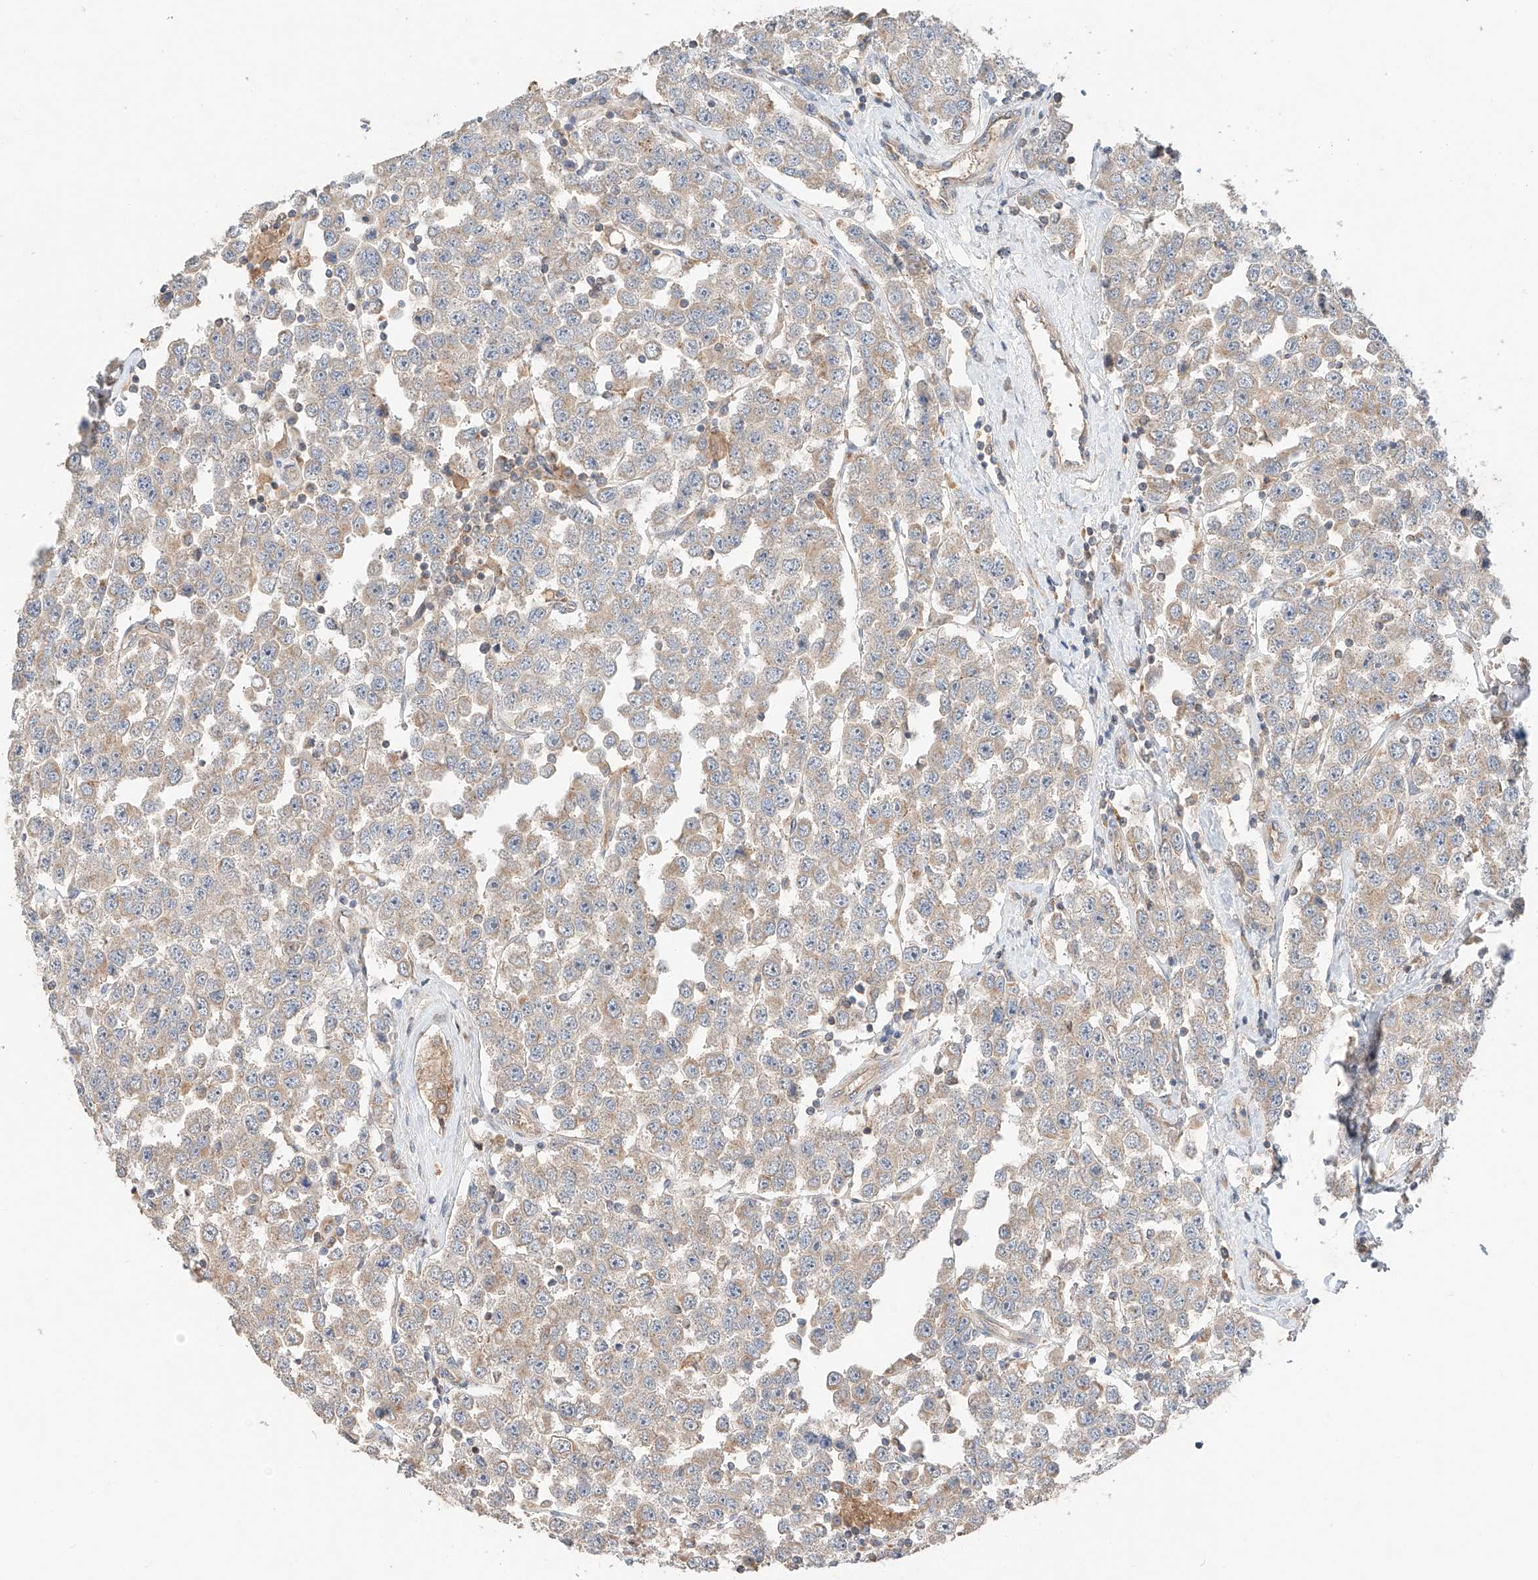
{"staining": {"intensity": "weak", "quantity": "25%-75%", "location": "cytoplasmic/membranous"}, "tissue": "testis cancer", "cell_type": "Tumor cells", "image_type": "cancer", "snomed": [{"axis": "morphology", "description": "Seminoma, NOS"}, {"axis": "topography", "description": "Testis"}], "caption": "High-magnification brightfield microscopy of testis cancer (seminoma) stained with DAB (3,3'-diaminobenzidine) (brown) and counterstained with hematoxylin (blue). tumor cells exhibit weak cytoplasmic/membranous expression is present in about25%-75% of cells.", "gene": "XPNPEP1", "patient": {"sex": "male", "age": 28}}